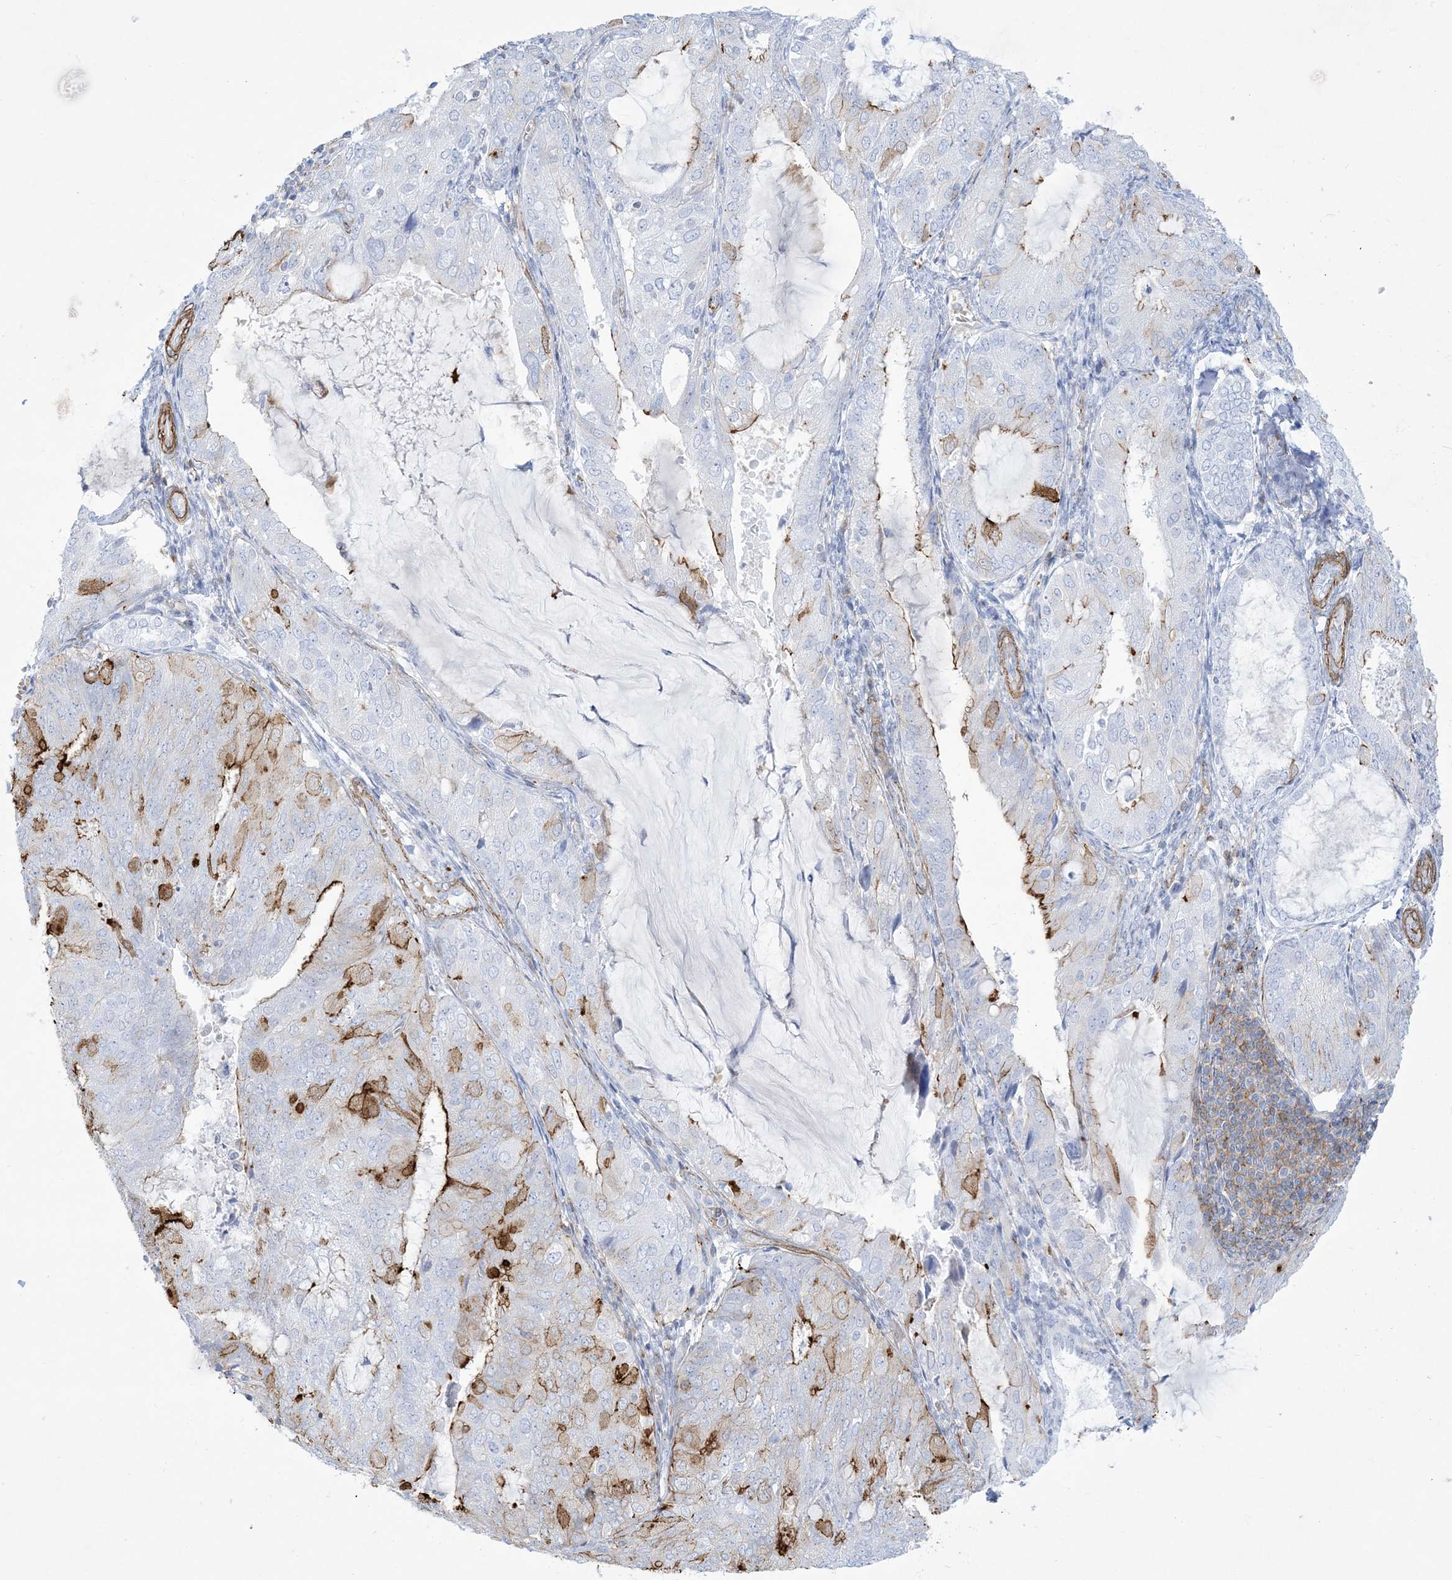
{"staining": {"intensity": "moderate", "quantity": "<25%", "location": "cytoplasmic/membranous"}, "tissue": "endometrial cancer", "cell_type": "Tumor cells", "image_type": "cancer", "snomed": [{"axis": "morphology", "description": "Adenocarcinoma, NOS"}, {"axis": "topography", "description": "Endometrium"}], "caption": "This is a photomicrograph of immunohistochemistry staining of endometrial cancer (adenocarcinoma), which shows moderate staining in the cytoplasmic/membranous of tumor cells.", "gene": "B3GNT7", "patient": {"sex": "female", "age": 81}}